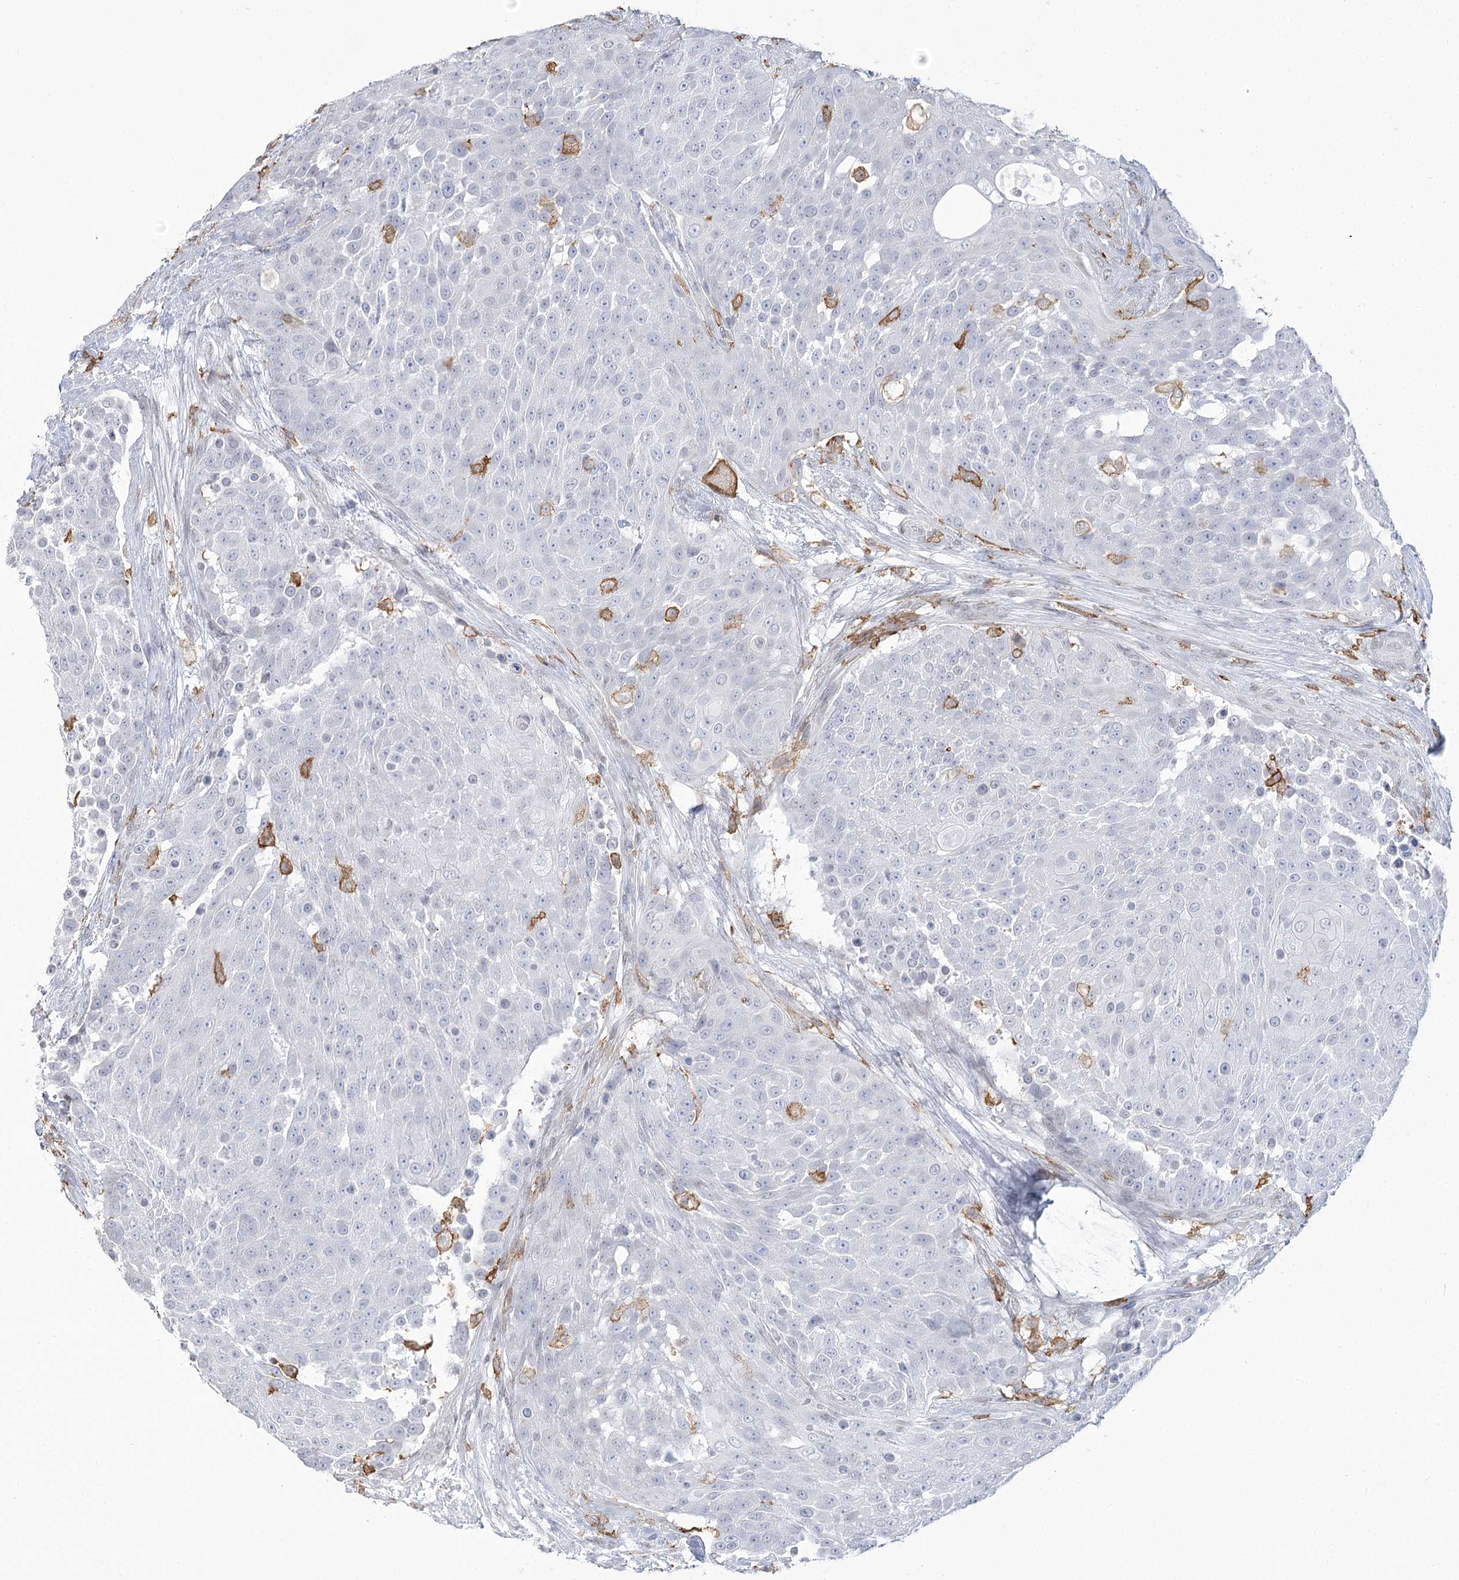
{"staining": {"intensity": "negative", "quantity": "none", "location": "none"}, "tissue": "urothelial cancer", "cell_type": "Tumor cells", "image_type": "cancer", "snomed": [{"axis": "morphology", "description": "Urothelial carcinoma, High grade"}, {"axis": "topography", "description": "Urinary bladder"}], "caption": "A high-resolution photomicrograph shows immunohistochemistry (IHC) staining of high-grade urothelial carcinoma, which reveals no significant positivity in tumor cells.", "gene": "C11orf1", "patient": {"sex": "female", "age": 63}}